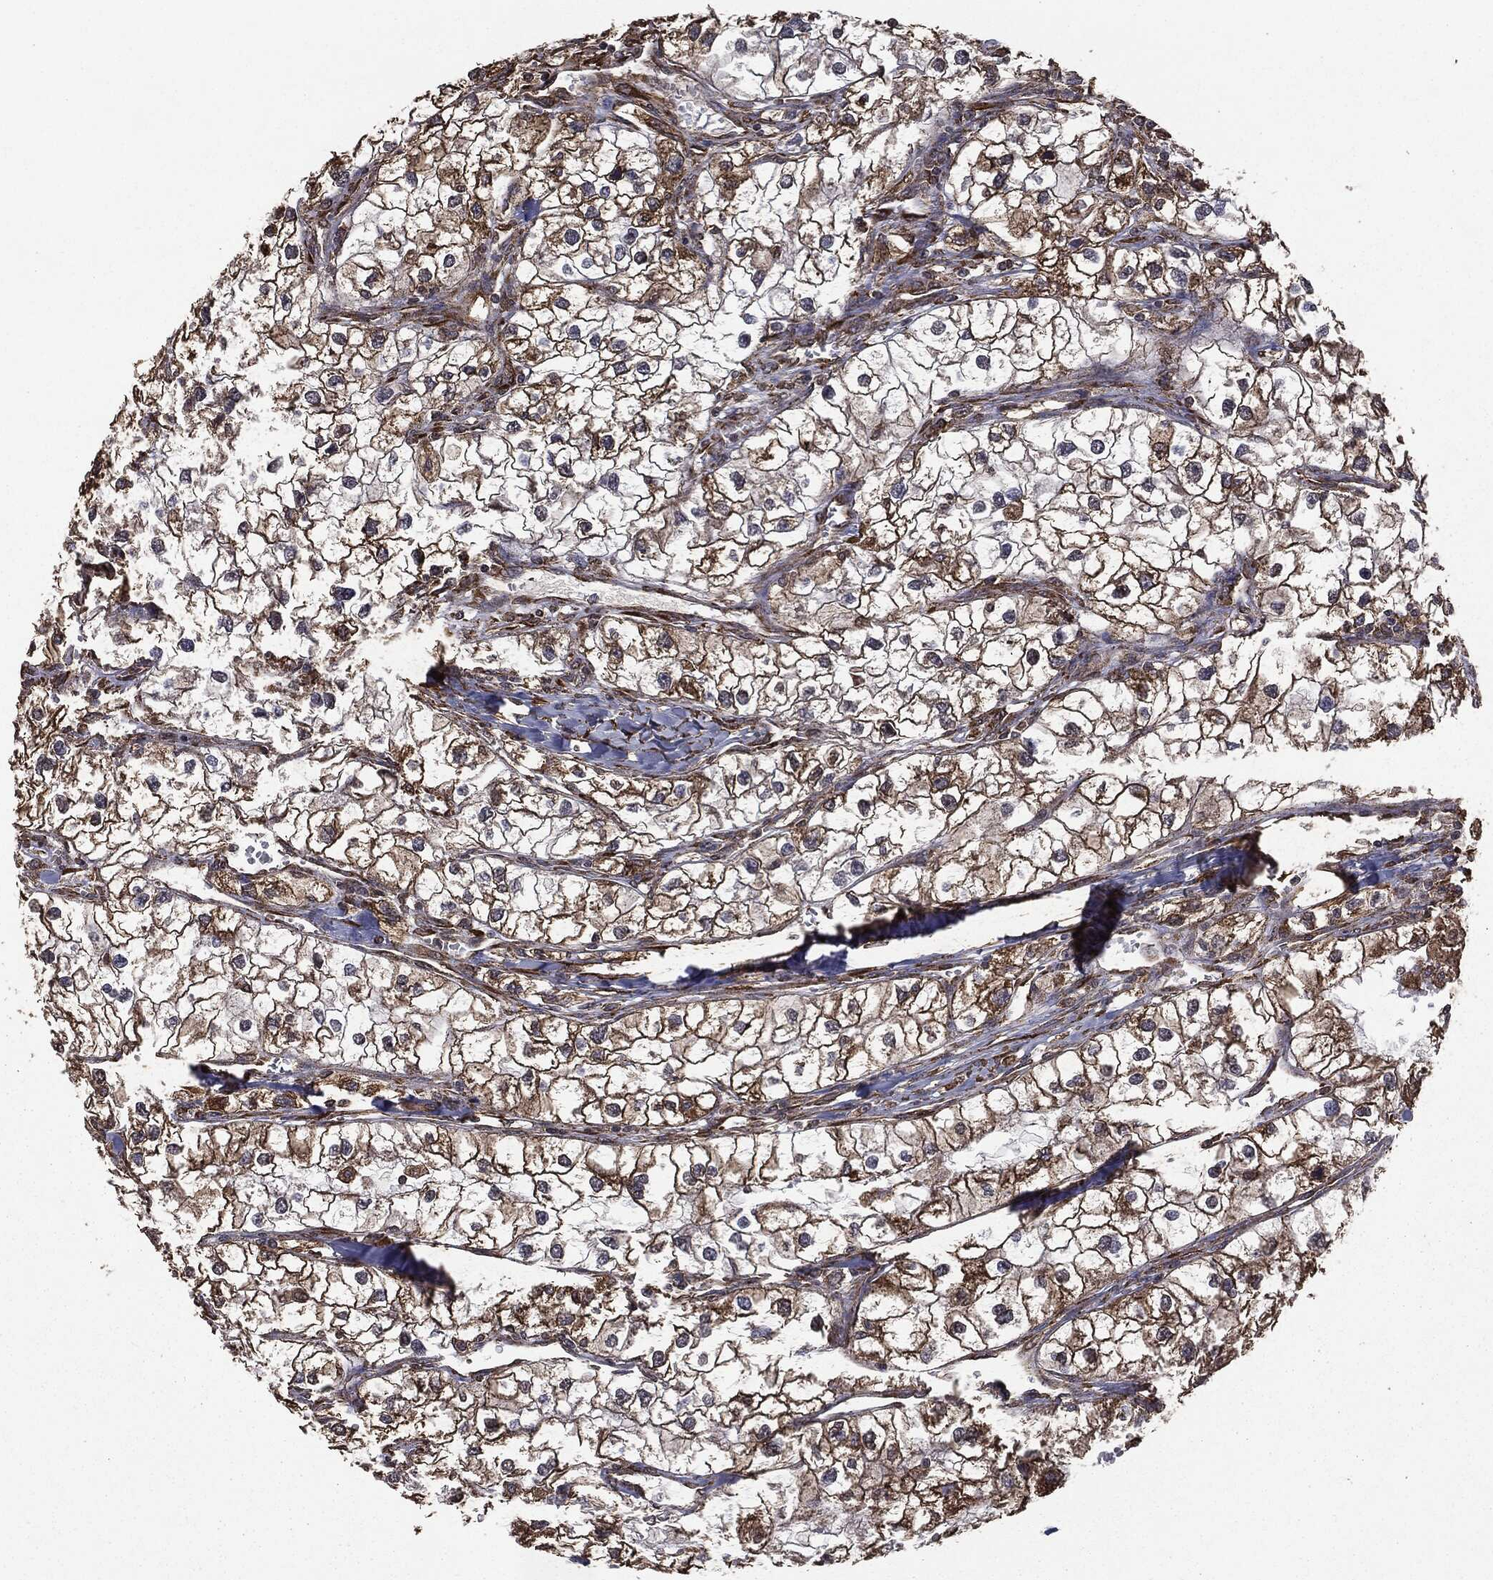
{"staining": {"intensity": "strong", "quantity": ">75%", "location": "cytoplasmic/membranous"}, "tissue": "renal cancer", "cell_type": "Tumor cells", "image_type": "cancer", "snomed": [{"axis": "morphology", "description": "Adenocarcinoma, NOS"}, {"axis": "topography", "description": "Kidney"}], "caption": "This micrograph shows renal adenocarcinoma stained with immunohistochemistry to label a protein in brown. The cytoplasmic/membranous of tumor cells show strong positivity for the protein. Nuclei are counter-stained blue.", "gene": "MTOR", "patient": {"sex": "male", "age": 59}}